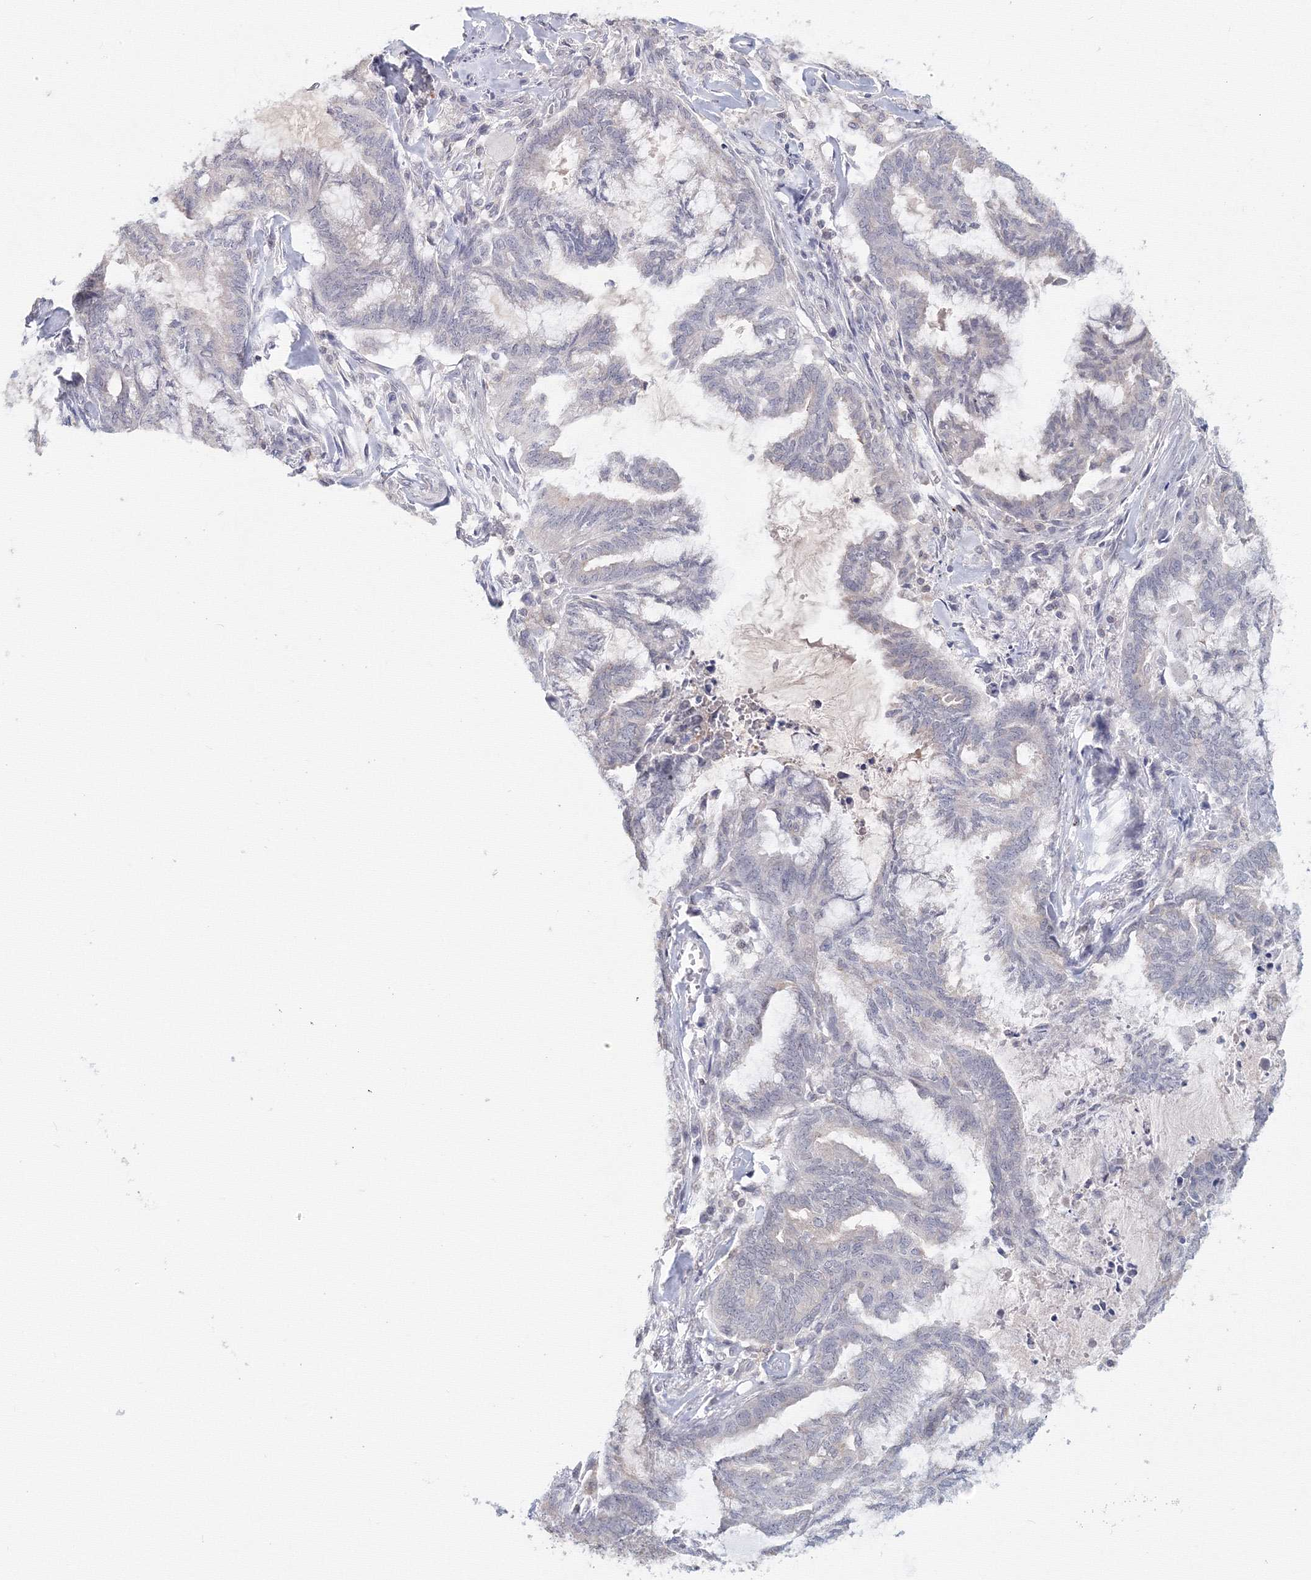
{"staining": {"intensity": "negative", "quantity": "none", "location": "none"}, "tissue": "endometrial cancer", "cell_type": "Tumor cells", "image_type": "cancer", "snomed": [{"axis": "morphology", "description": "Adenocarcinoma, NOS"}, {"axis": "topography", "description": "Endometrium"}], "caption": "Immunohistochemistry (IHC) image of human endometrial cancer stained for a protein (brown), which reveals no expression in tumor cells.", "gene": "SLC7A7", "patient": {"sex": "female", "age": 86}}